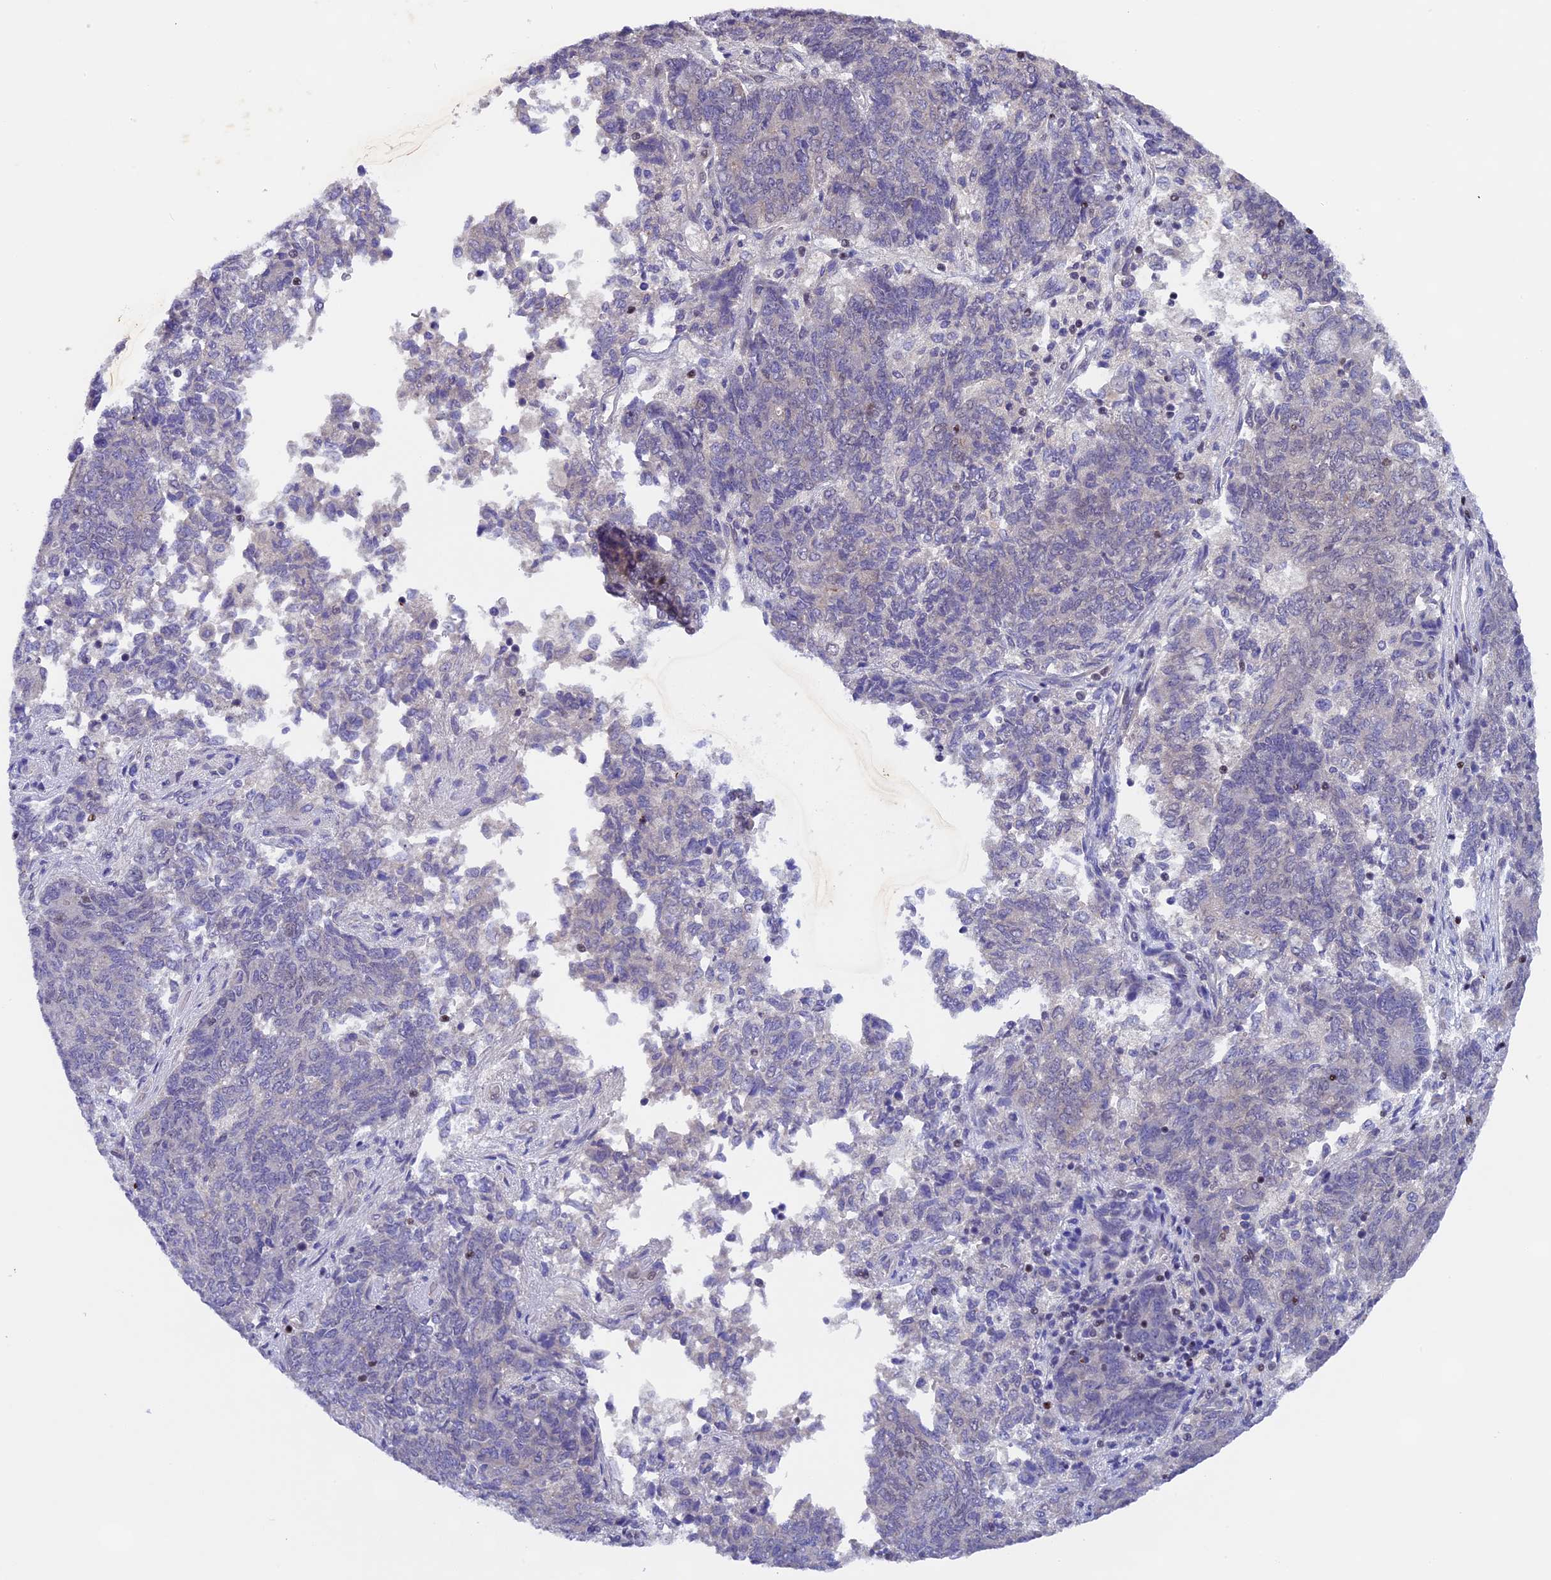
{"staining": {"intensity": "negative", "quantity": "none", "location": "none"}, "tissue": "endometrial cancer", "cell_type": "Tumor cells", "image_type": "cancer", "snomed": [{"axis": "morphology", "description": "Adenocarcinoma, NOS"}, {"axis": "topography", "description": "Endometrium"}], "caption": "There is no significant positivity in tumor cells of endometrial cancer.", "gene": "SP4", "patient": {"sex": "female", "age": 80}}